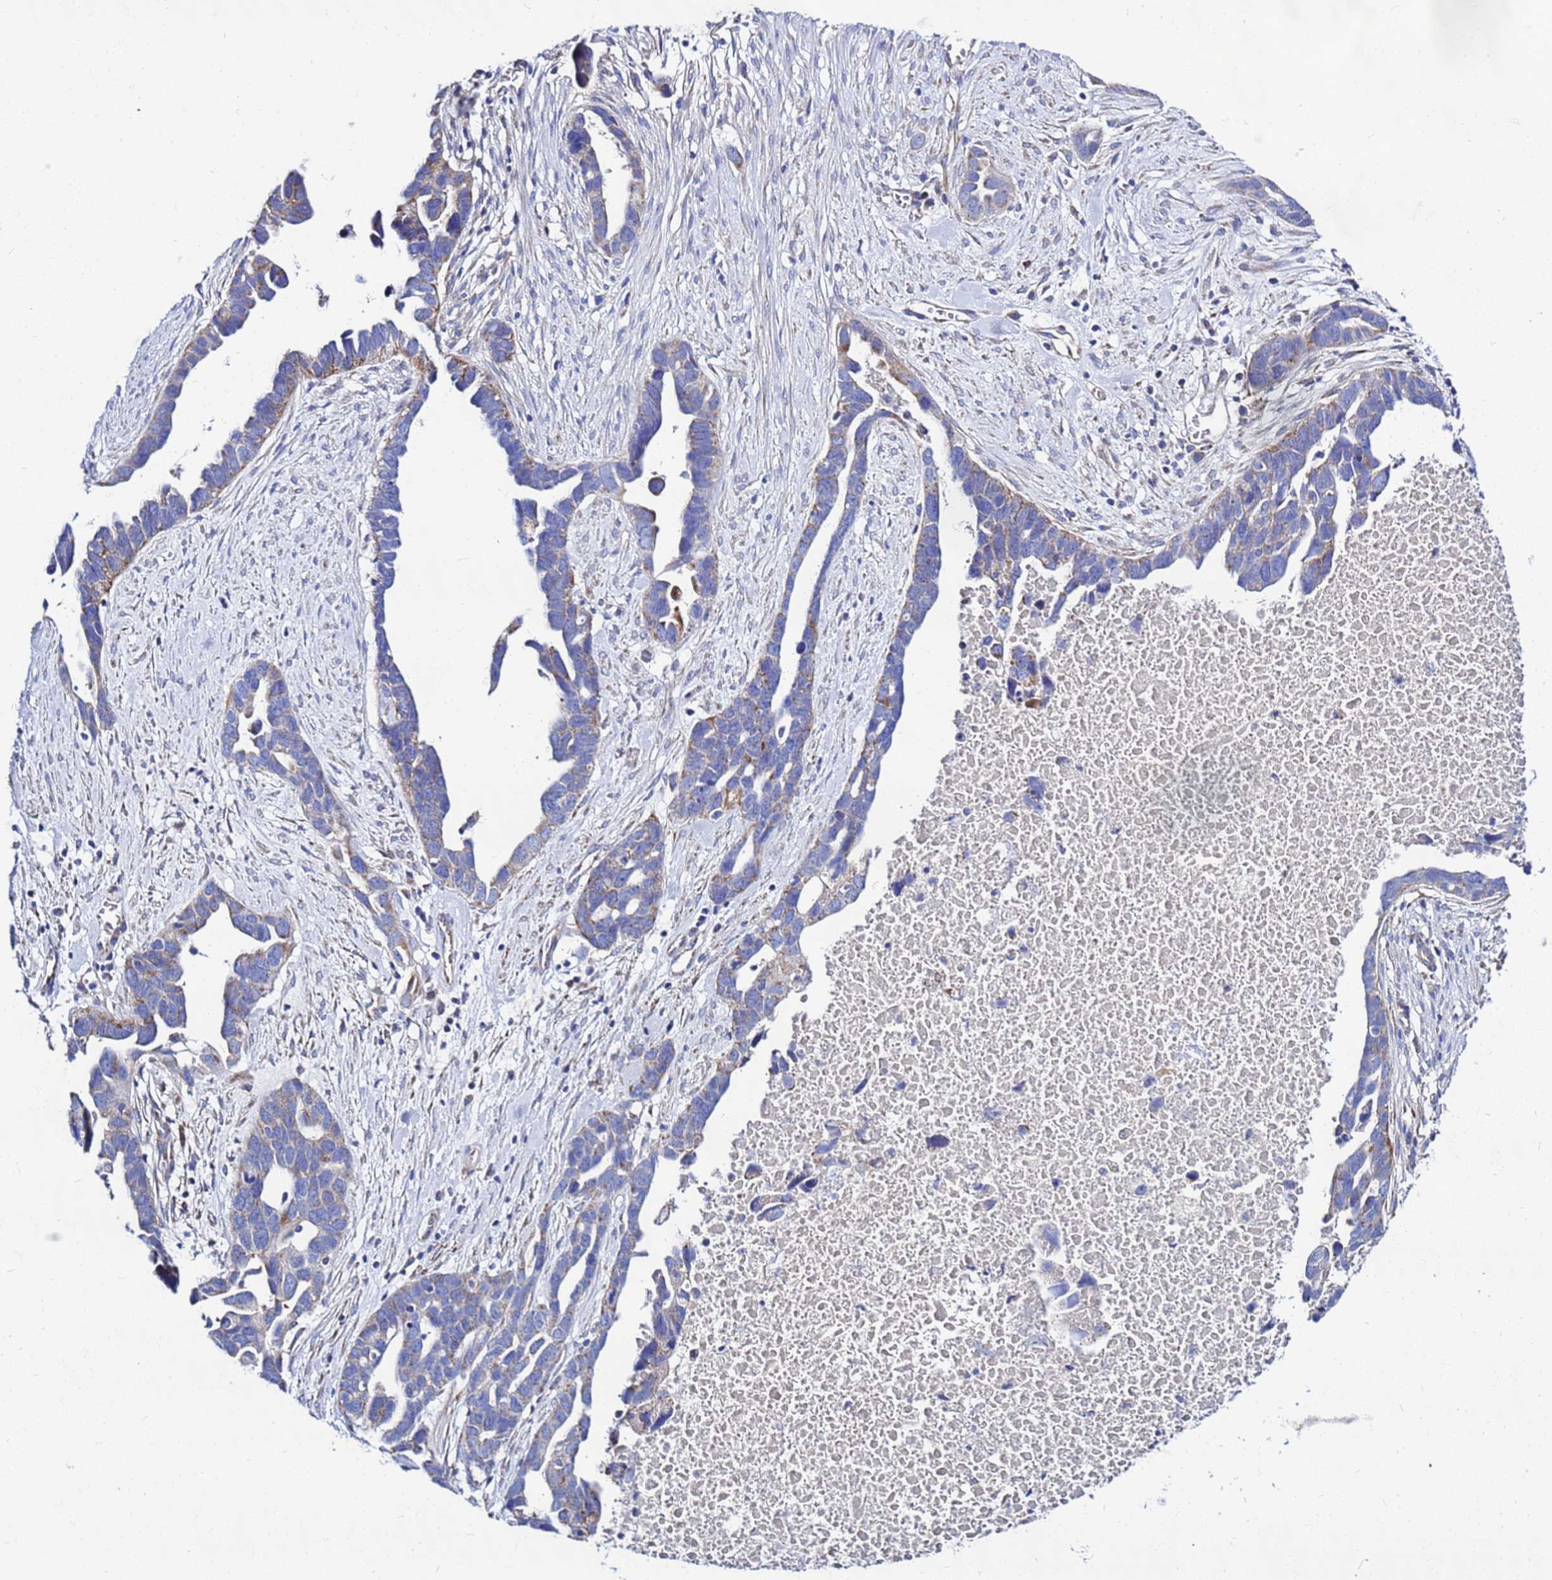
{"staining": {"intensity": "moderate", "quantity": "<25%", "location": "cytoplasmic/membranous"}, "tissue": "ovarian cancer", "cell_type": "Tumor cells", "image_type": "cancer", "snomed": [{"axis": "morphology", "description": "Cystadenocarcinoma, serous, NOS"}, {"axis": "topography", "description": "Ovary"}], "caption": "Immunohistochemical staining of ovarian serous cystadenocarcinoma reveals low levels of moderate cytoplasmic/membranous protein expression in approximately <25% of tumor cells.", "gene": "FAHD2A", "patient": {"sex": "female", "age": 54}}